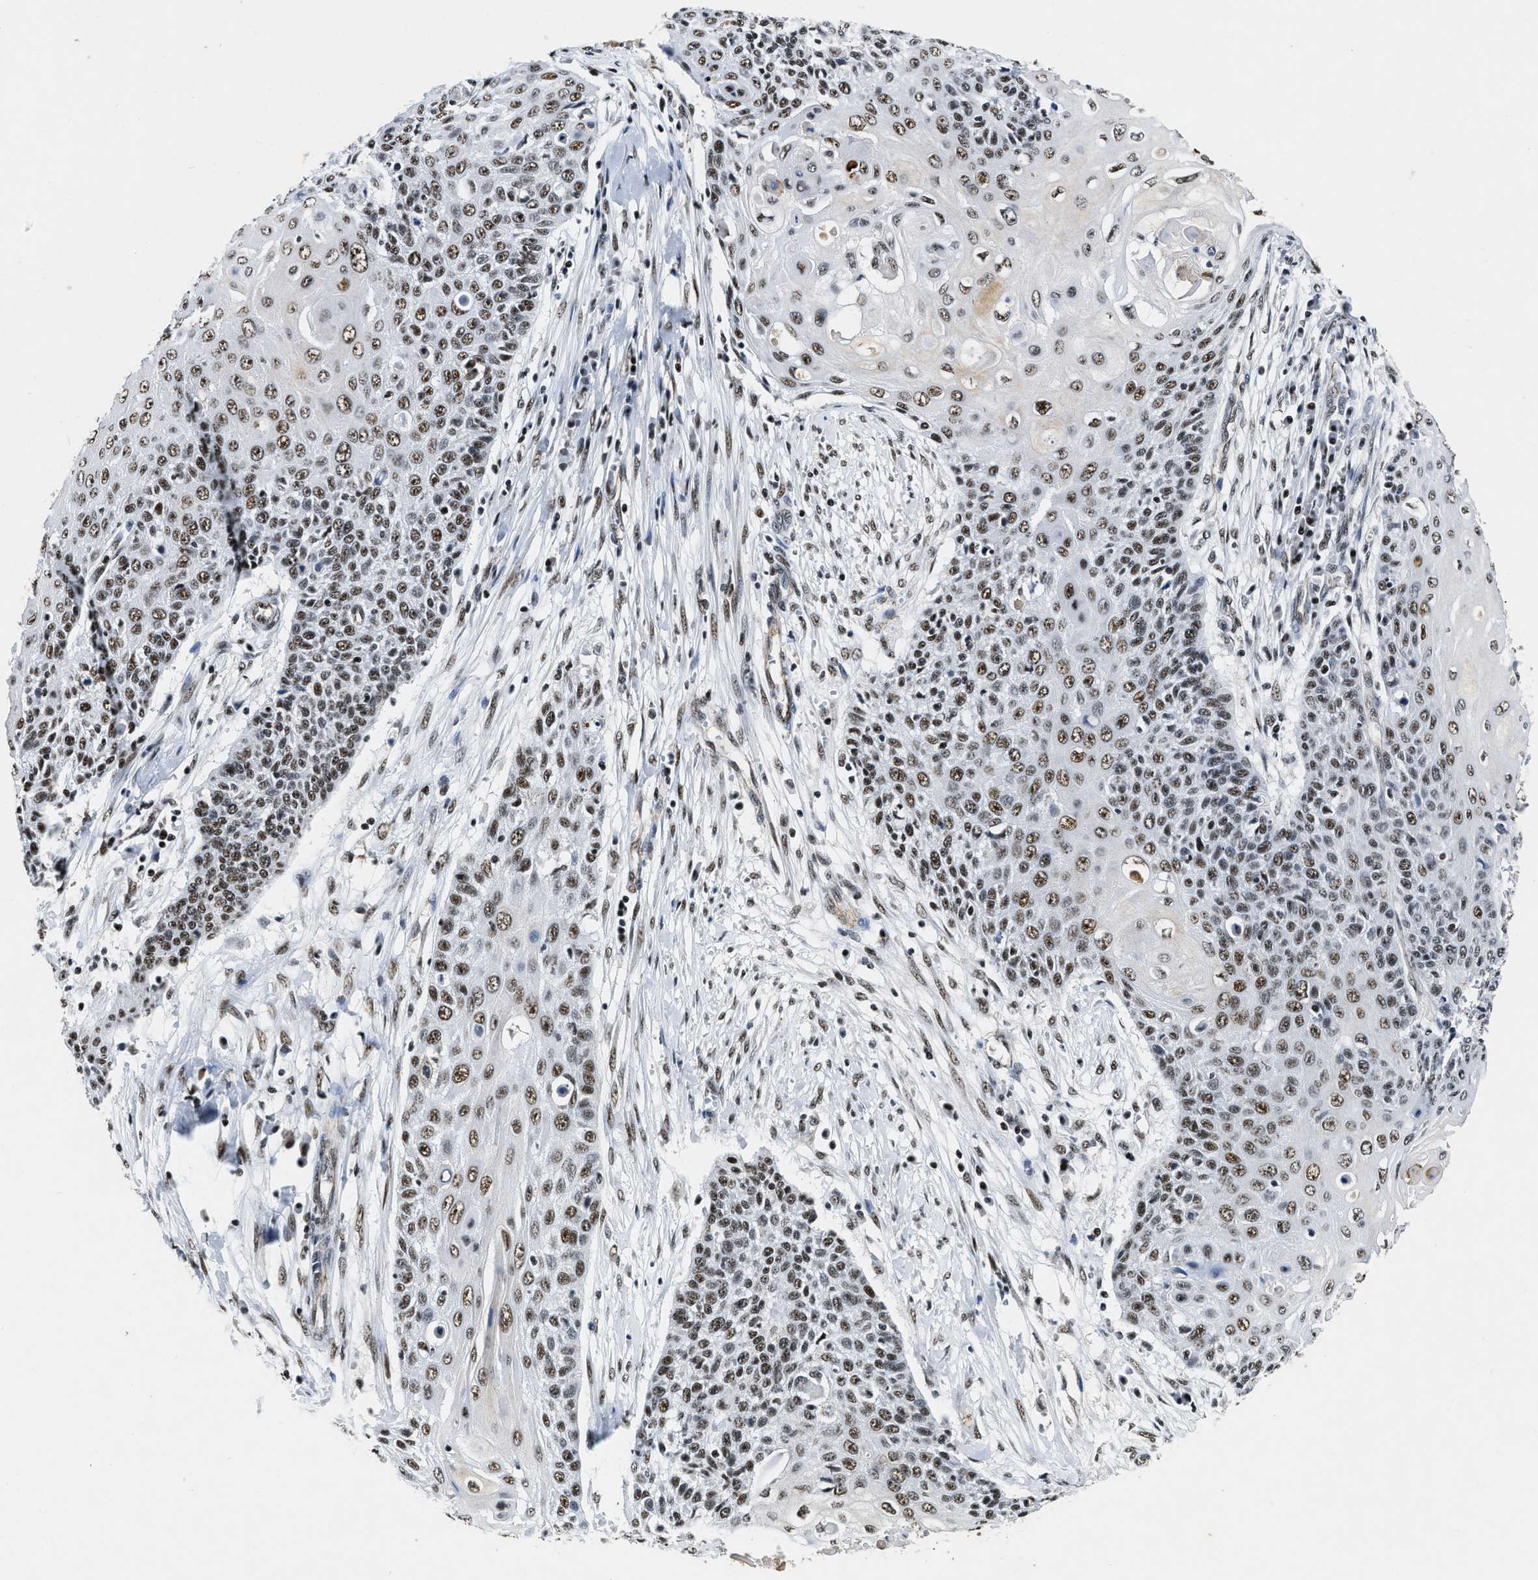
{"staining": {"intensity": "moderate", "quantity": ">75%", "location": "nuclear"}, "tissue": "cervical cancer", "cell_type": "Tumor cells", "image_type": "cancer", "snomed": [{"axis": "morphology", "description": "Squamous cell carcinoma, NOS"}, {"axis": "topography", "description": "Cervix"}], "caption": "An image of cervical squamous cell carcinoma stained for a protein exhibits moderate nuclear brown staining in tumor cells. Nuclei are stained in blue.", "gene": "CCNE1", "patient": {"sex": "female", "age": 39}}